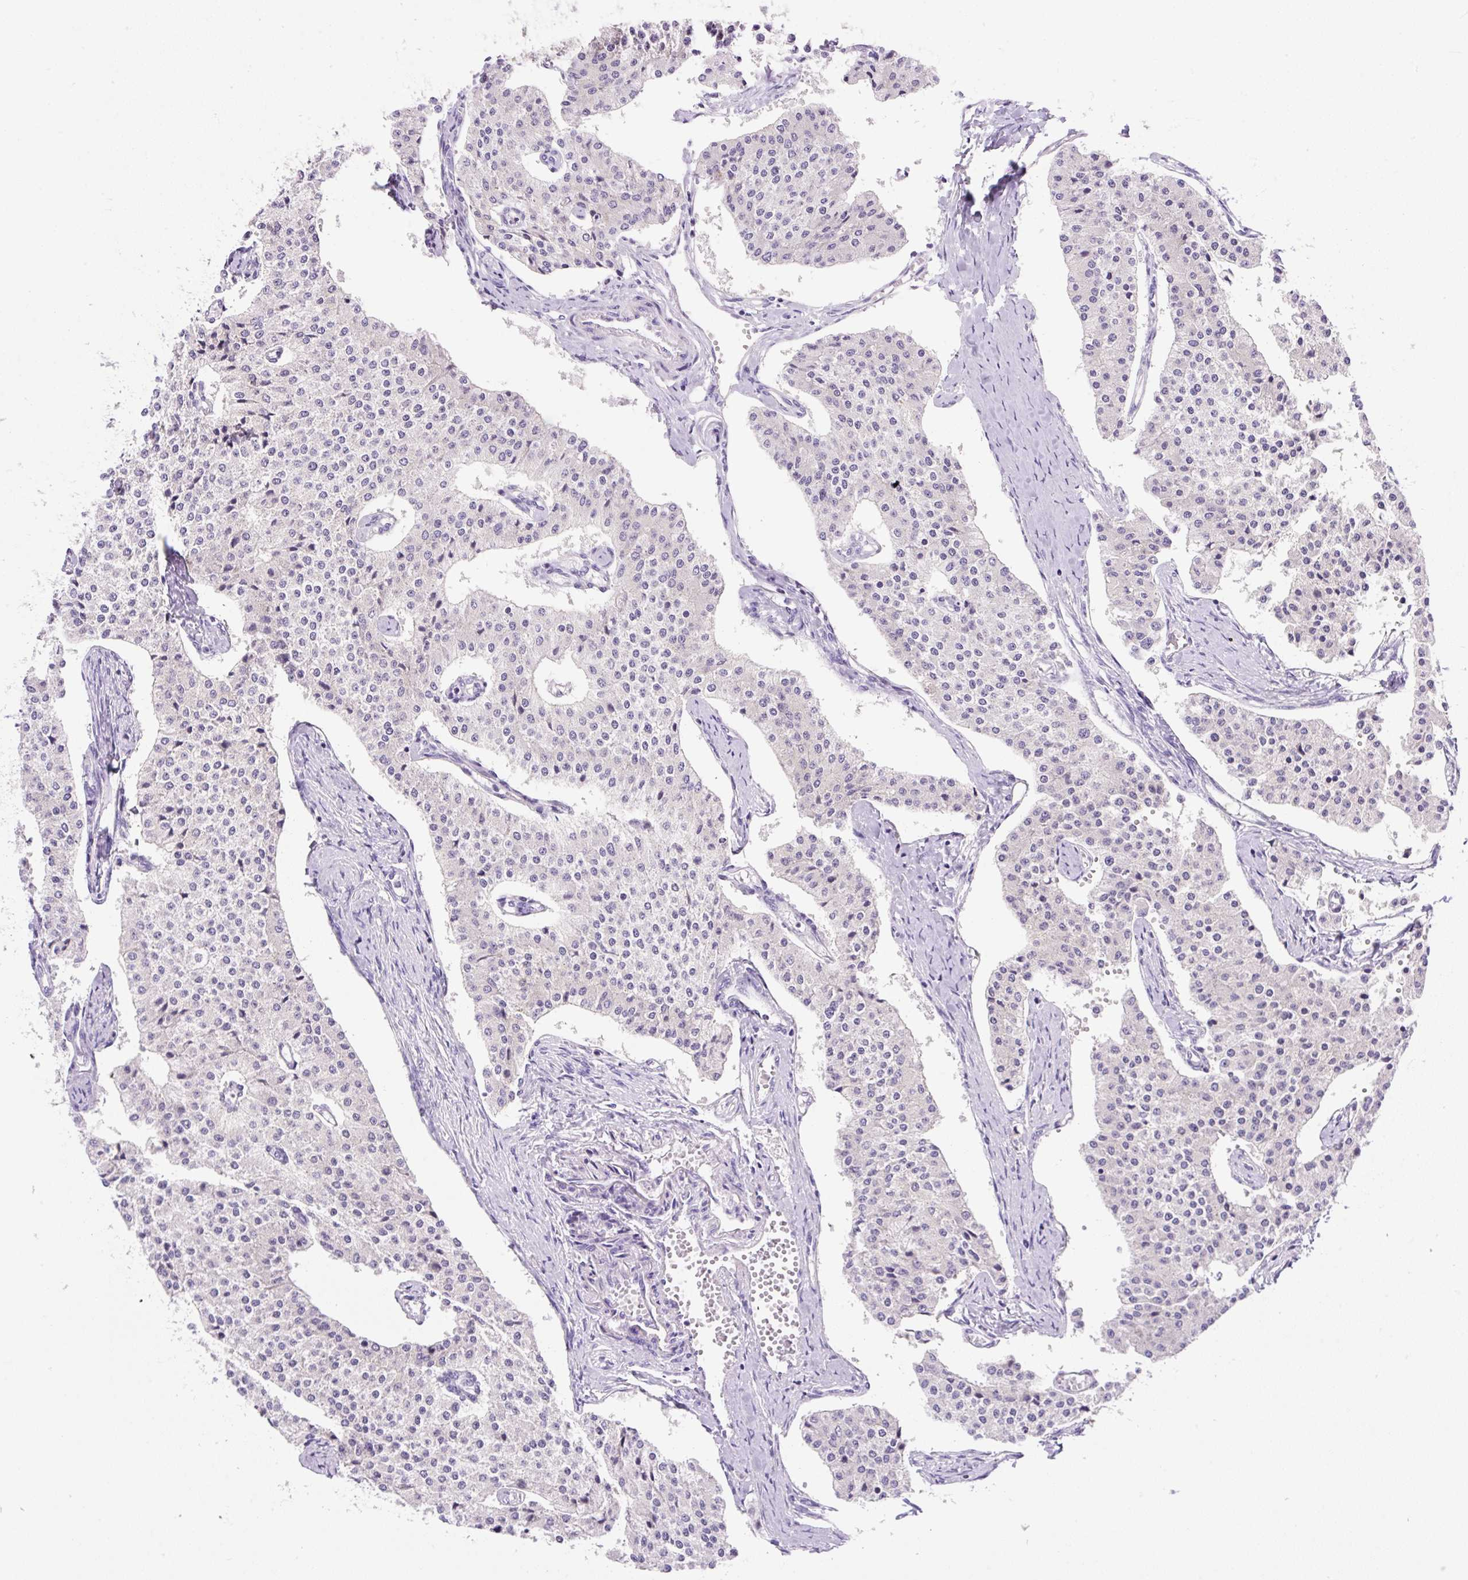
{"staining": {"intensity": "weak", "quantity": "<25%", "location": "cytoplasmic/membranous"}, "tissue": "carcinoid", "cell_type": "Tumor cells", "image_type": "cancer", "snomed": [{"axis": "morphology", "description": "Carcinoid, malignant, NOS"}, {"axis": "topography", "description": "Colon"}], "caption": "This image is of carcinoid stained with IHC to label a protein in brown with the nuclei are counter-stained blue. There is no staining in tumor cells.", "gene": "CAMK2B", "patient": {"sex": "female", "age": 52}}